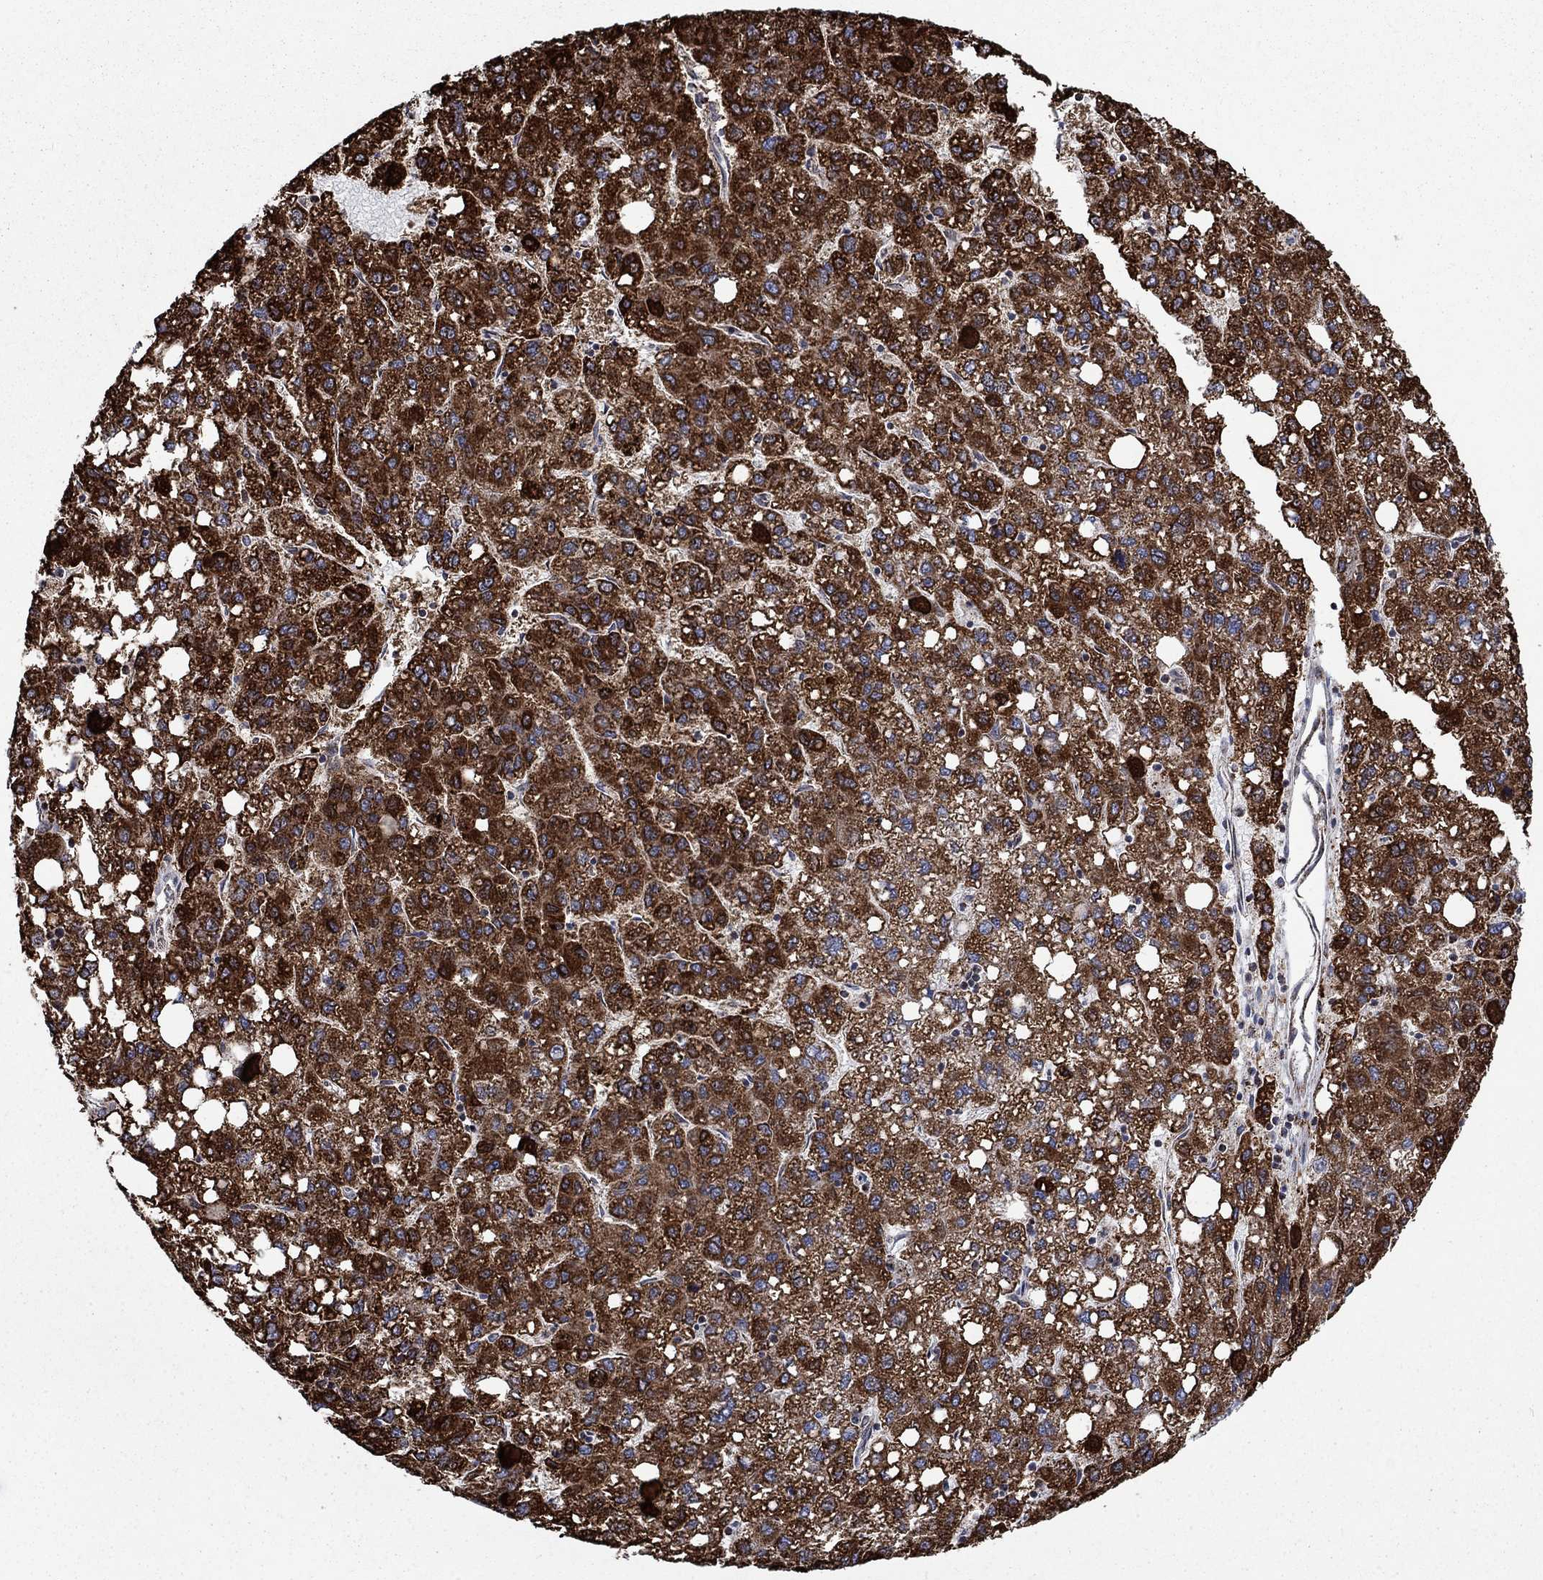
{"staining": {"intensity": "strong", "quantity": ">75%", "location": "cytoplasmic/membranous"}, "tissue": "liver cancer", "cell_type": "Tumor cells", "image_type": "cancer", "snomed": [{"axis": "morphology", "description": "Carcinoma, Hepatocellular, NOS"}, {"axis": "topography", "description": "Liver"}], "caption": "Brown immunohistochemical staining in liver cancer exhibits strong cytoplasmic/membranous positivity in about >75% of tumor cells.", "gene": "MOAP1", "patient": {"sex": "female", "age": 82}}